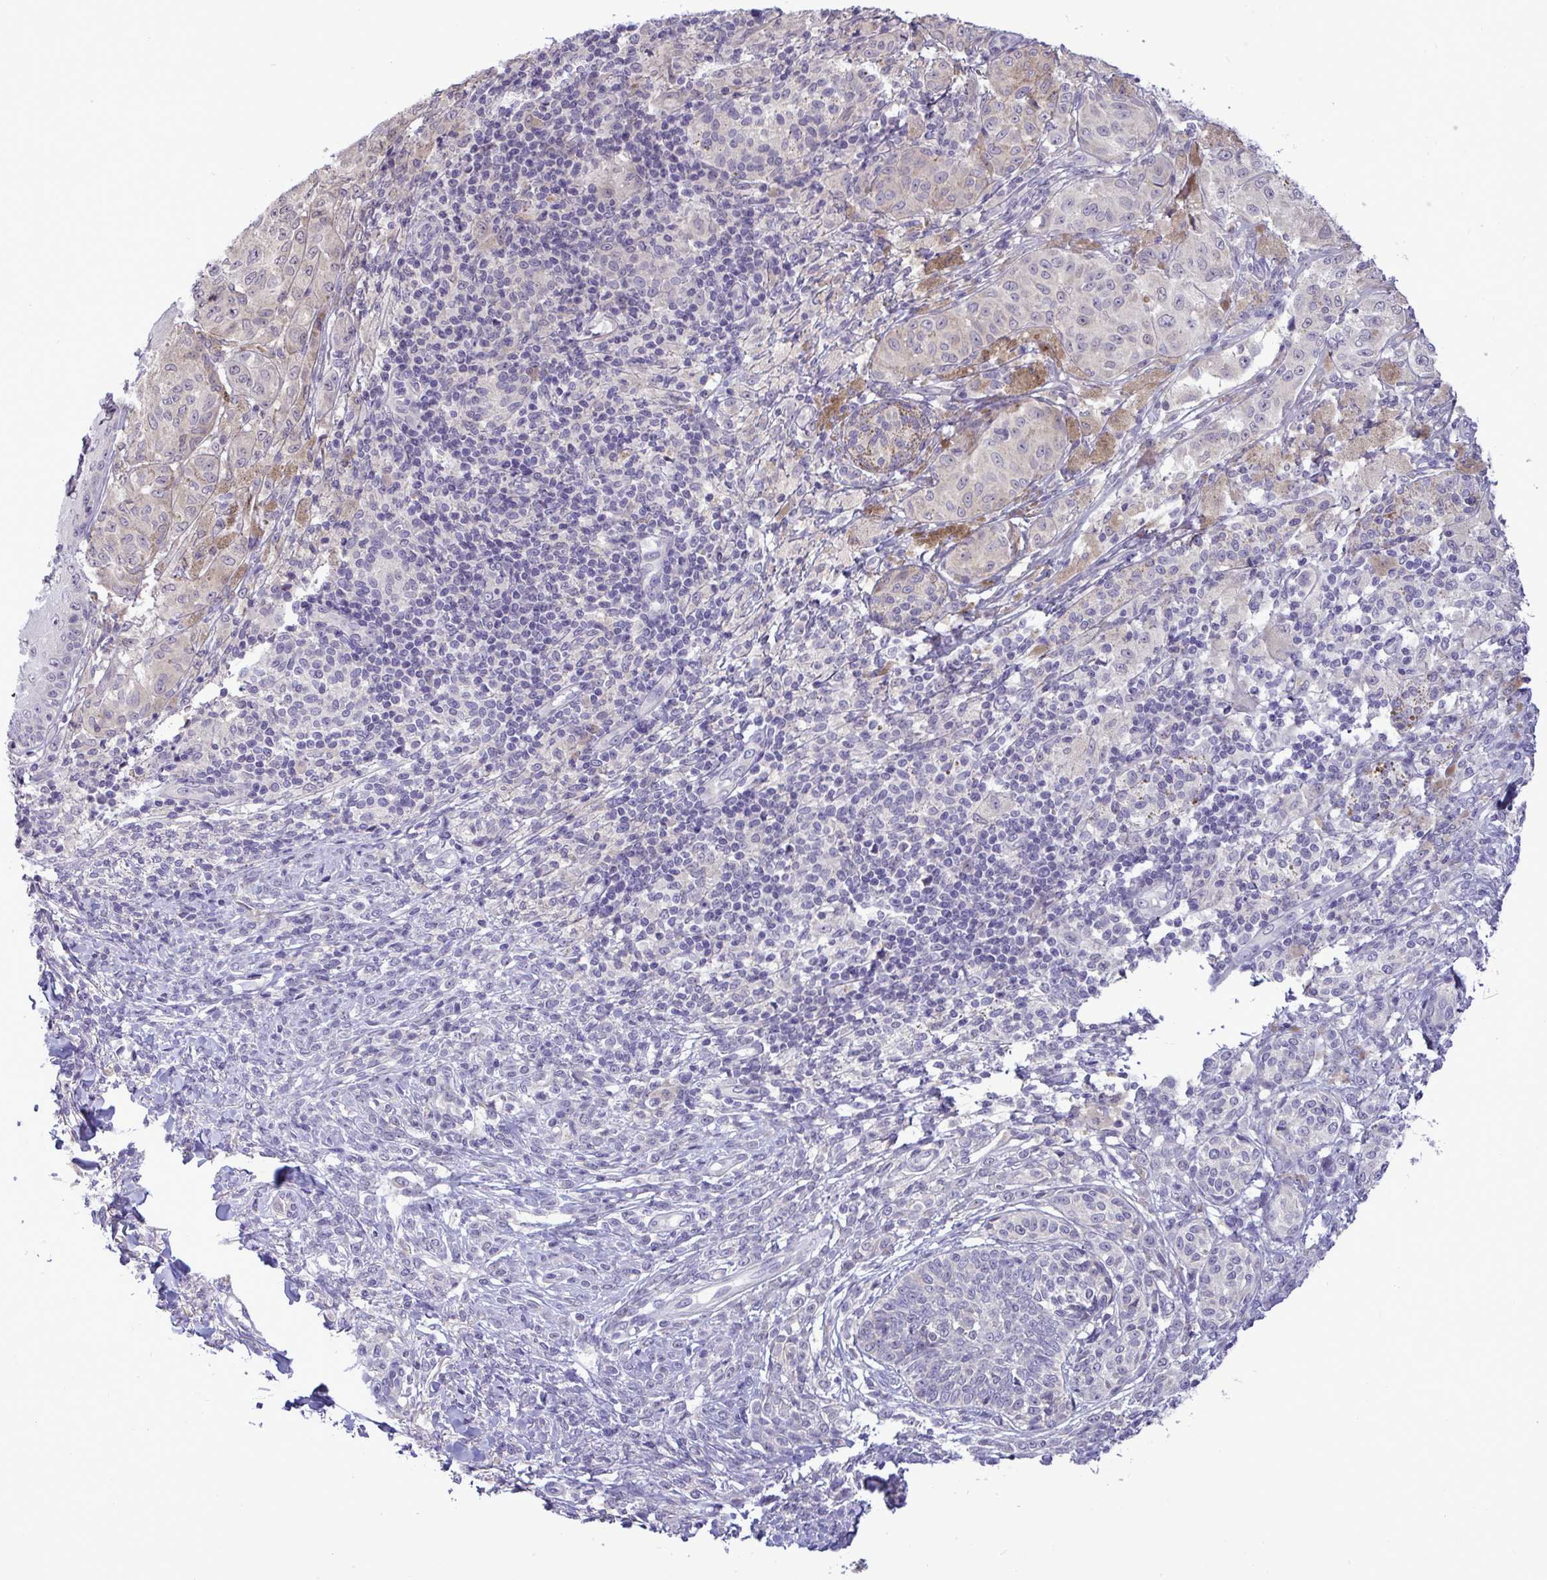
{"staining": {"intensity": "negative", "quantity": "none", "location": "none"}, "tissue": "melanoma", "cell_type": "Tumor cells", "image_type": "cancer", "snomed": [{"axis": "morphology", "description": "Malignant melanoma, NOS"}, {"axis": "topography", "description": "Skin"}], "caption": "This is an IHC photomicrograph of human malignant melanoma. There is no expression in tumor cells.", "gene": "TMEM41A", "patient": {"sex": "male", "age": 42}}